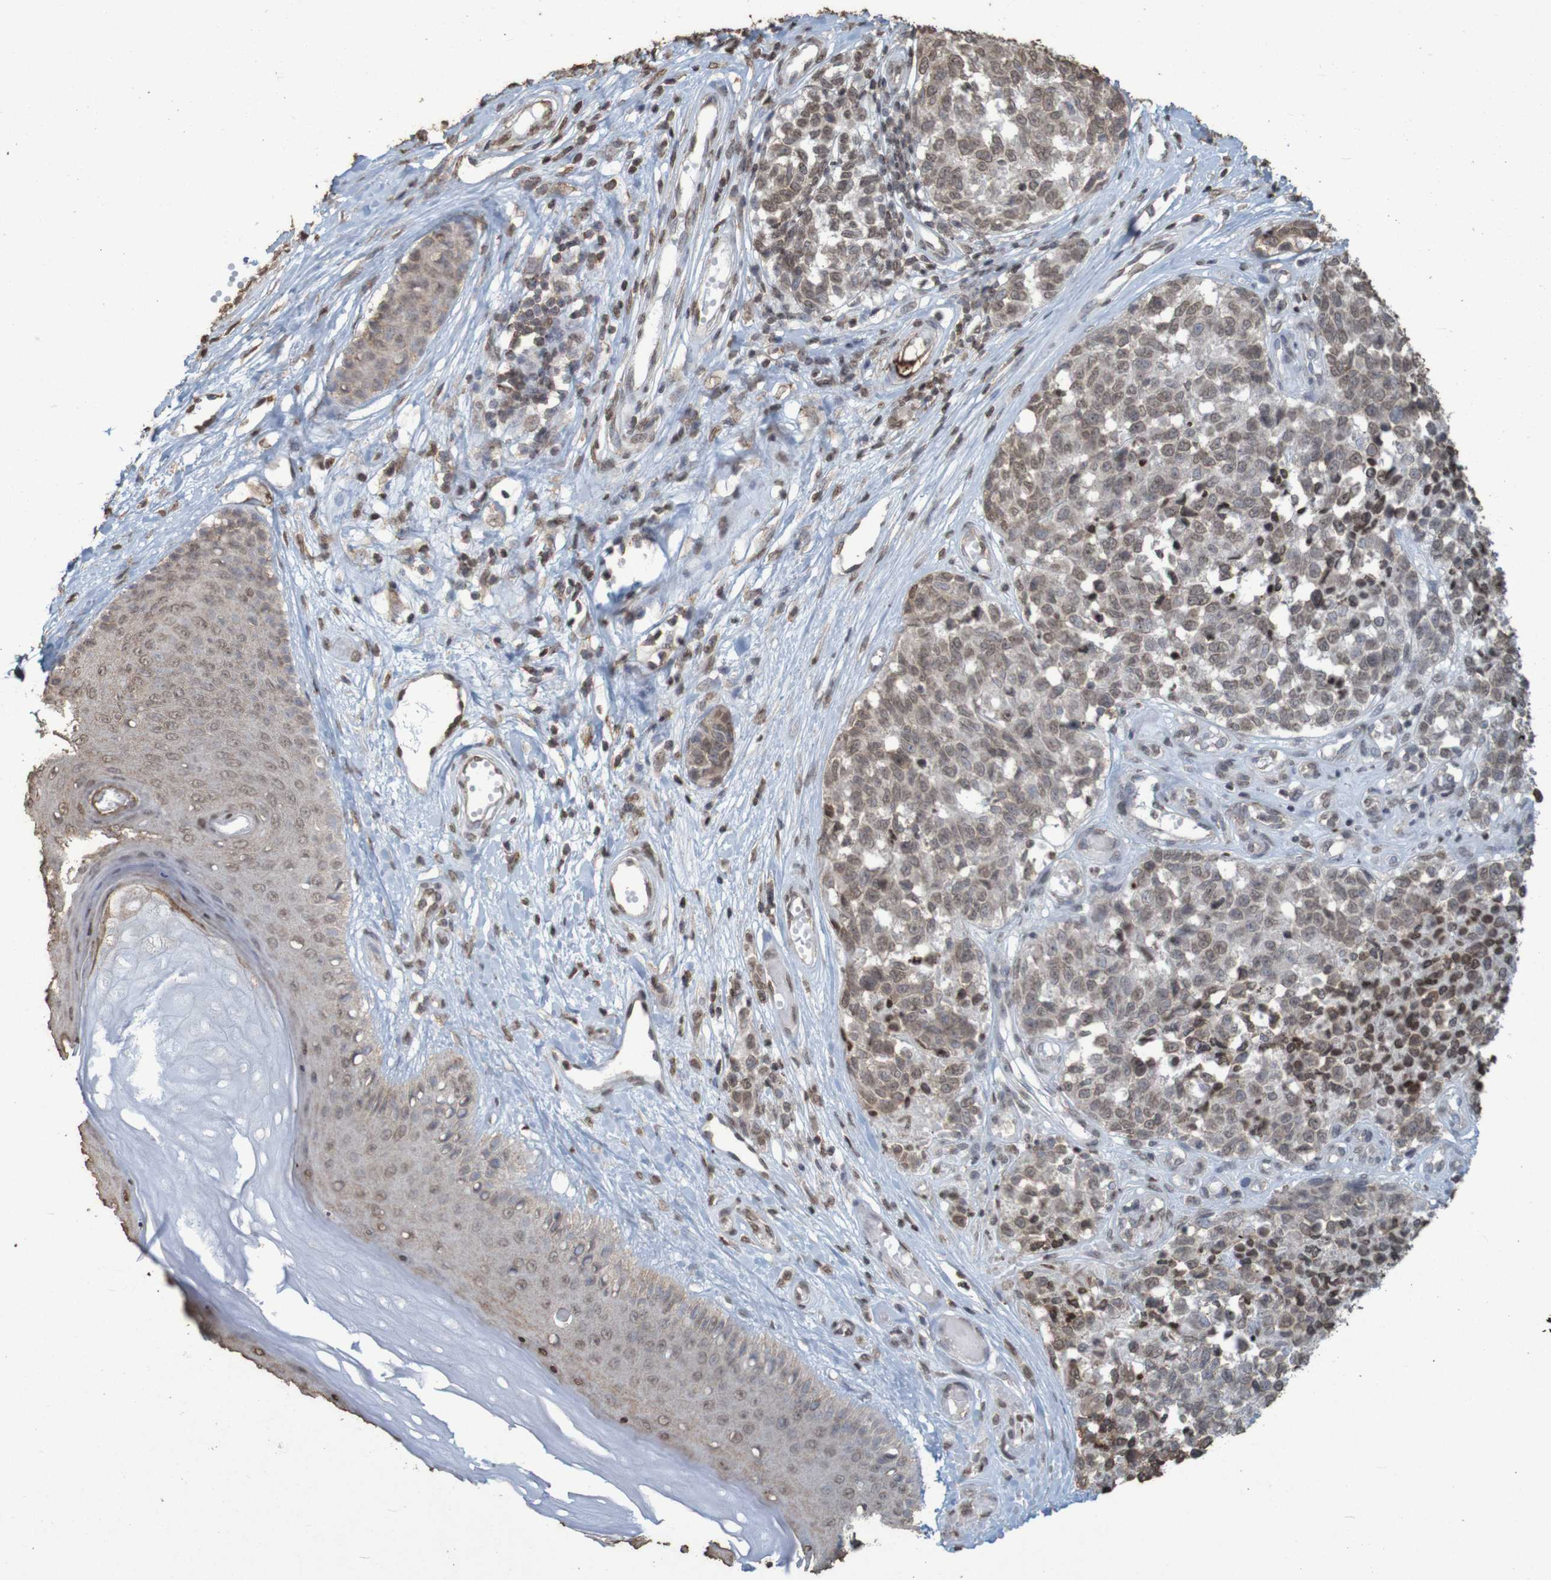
{"staining": {"intensity": "weak", "quantity": ">75%", "location": "nuclear"}, "tissue": "melanoma", "cell_type": "Tumor cells", "image_type": "cancer", "snomed": [{"axis": "morphology", "description": "Malignant melanoma, NOS"}, {"axis": "topography", "description": "Skin"}], "caption": "This image displays IHC staining of malignant melanoma, with low weak nuclear positivity in about >75% of tumor cells.", "gene": "GFI1", "patient": {"sex": "female", "age": 64}}